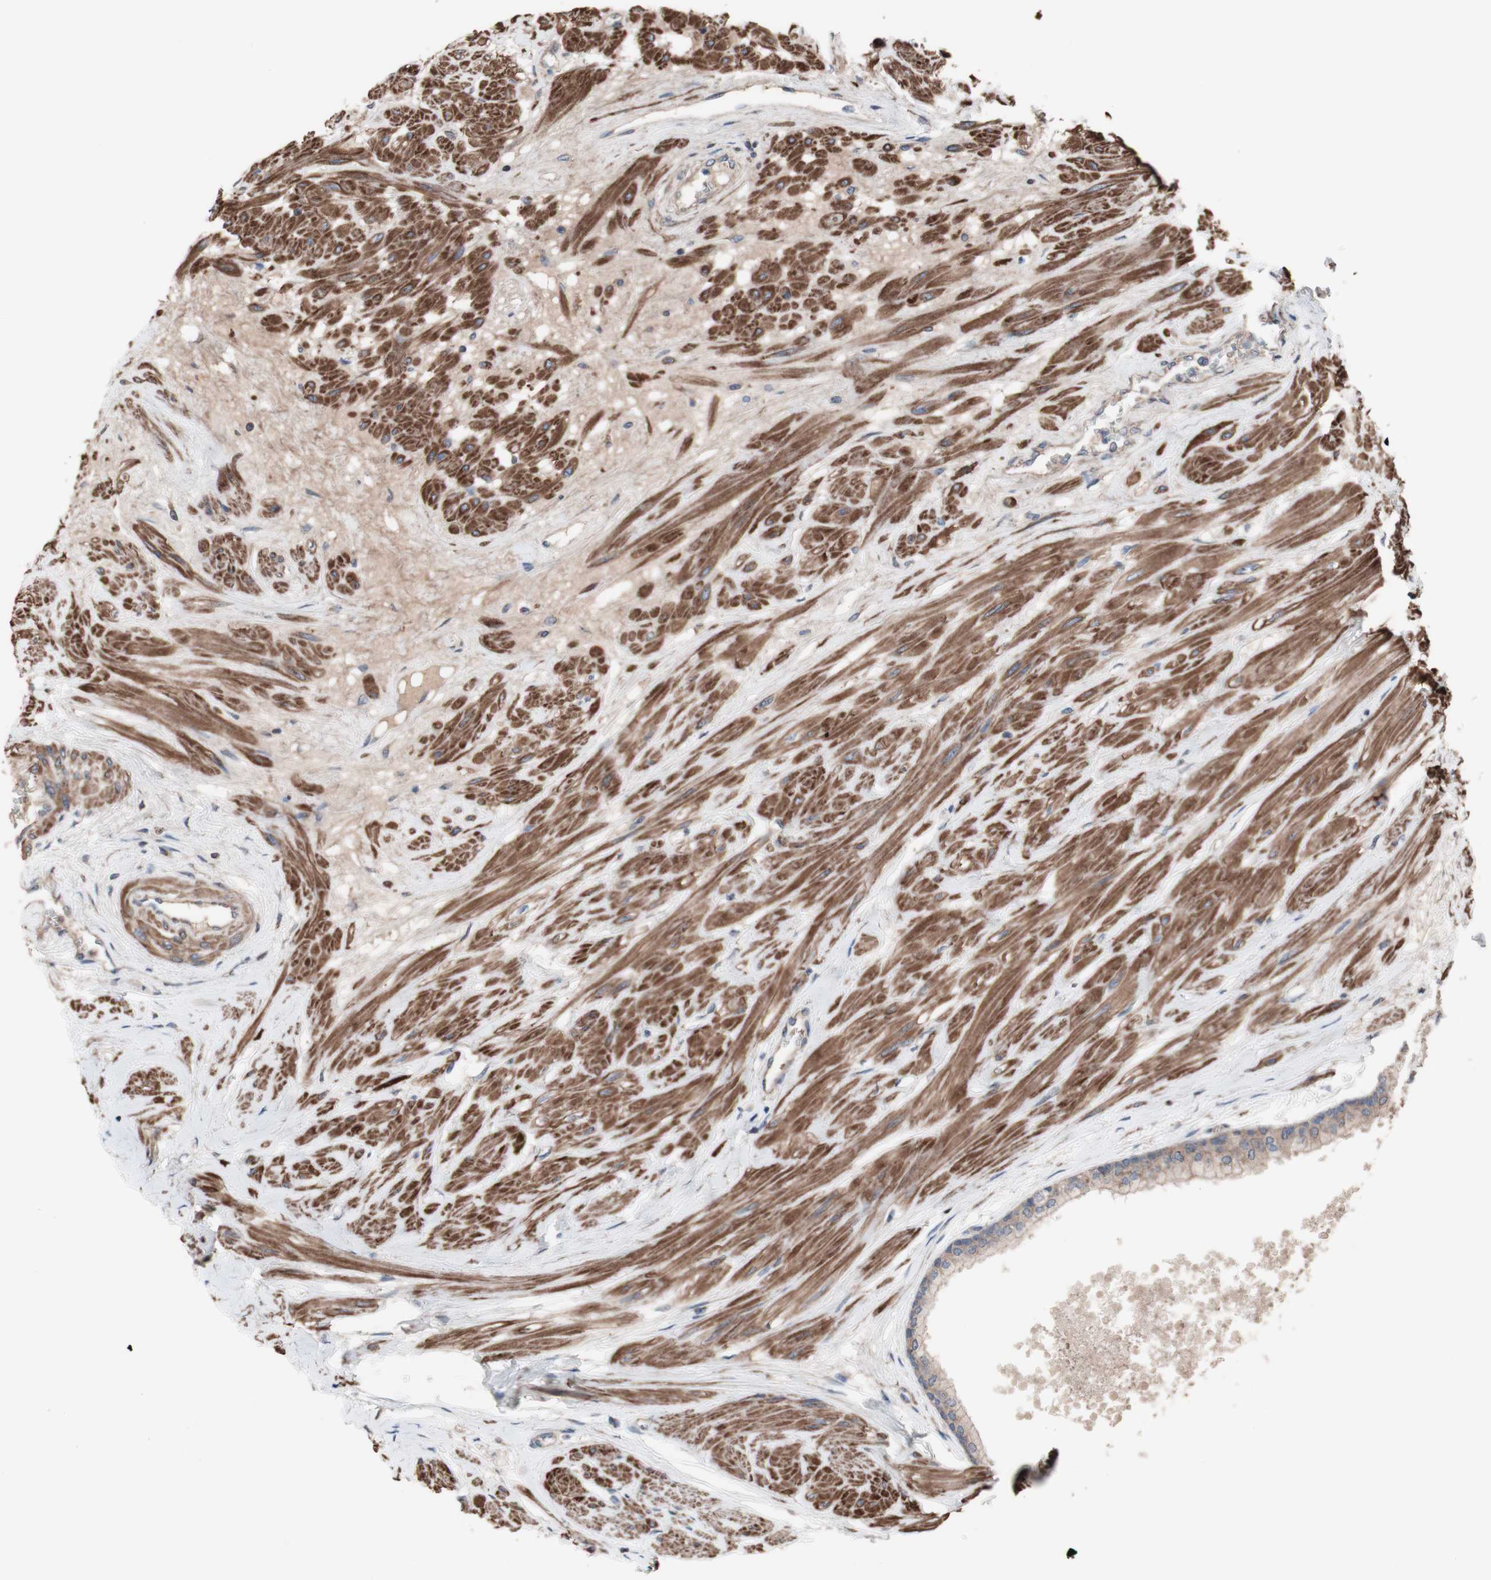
{"staining": {"intensity": "weak", "quantity": ">75%", "location": "cytoplasmic/membranous"}, "tissue": "prostate", "cell_type": "Glandular cells", "image_type": "normal", "snomed": [{"axis": "morphology", "description": "Normal tissue, NOS"}, {"axis": "topography", "description": "Prostate"}, {"axis": "topography", "description": "Seminal veicle"}], "caption": "Protein staining exhibits weak cytoplasmic/membranous expression in about >75% of glandular cells in normal prostate. (Stains: DAB (3,3'-diaminobenzidine) in brown, nuclei in blue, Microscopy: brightfield microscopy at high magnification).", "gene": "COPB1", "patient": {"sex": "male", "age": 60}}